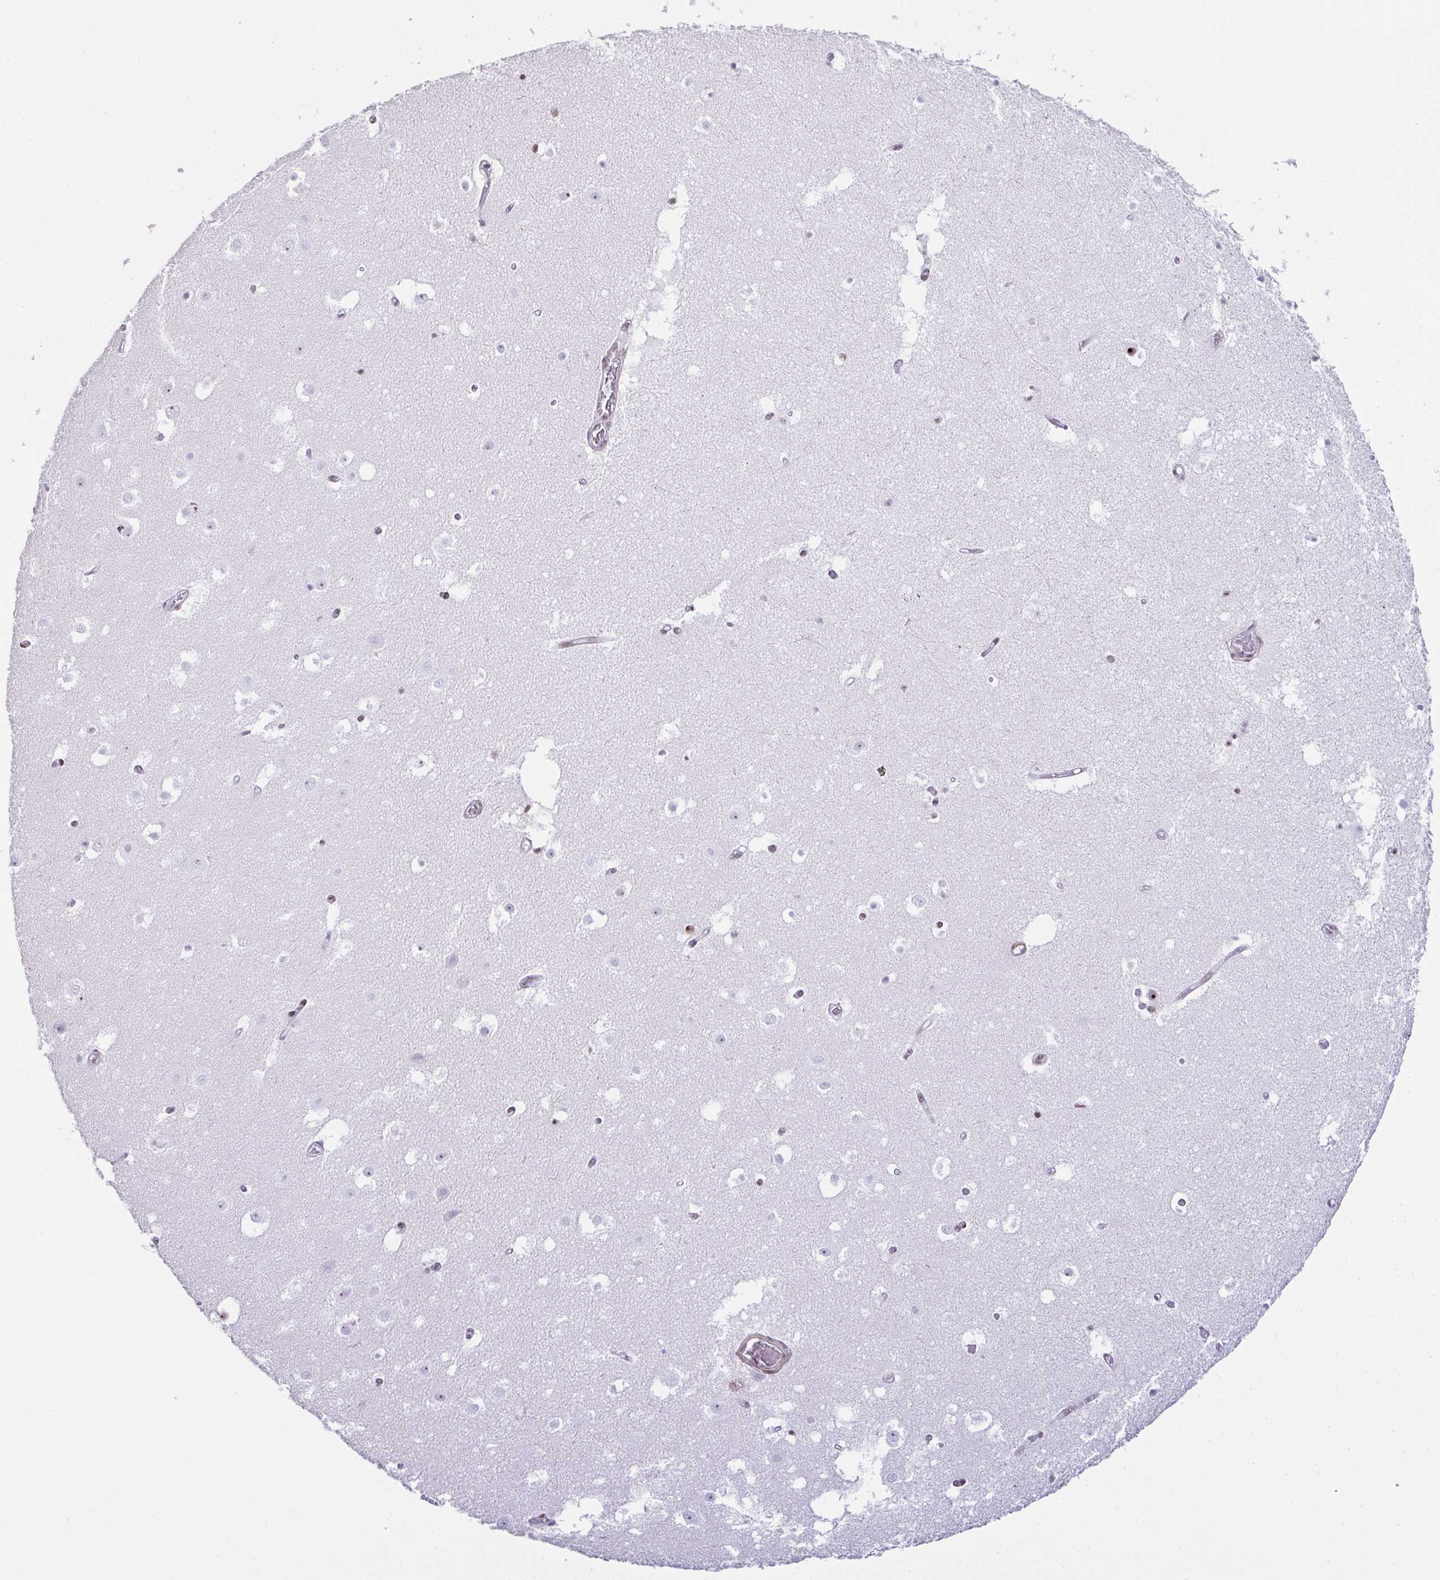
{"staining": {"intensity": "negative", "quantity": "none", "location": "none"}, "tissue": "hippocampus", "cell_type": "Glial cells", "image_type": "normal", "snomed": [{"axis": "morphology", "description": "Normal tissue, NOS"}, {"axis": "topography", "description": "Hippocampus"}], "caption": "An immunohistochemistry (IHC) image of benign hippocampus is shown. There is no staining in glial cells of hippocampus.", "gene": "ZNF800", "patient": {"sex": "female", "age": 52}}